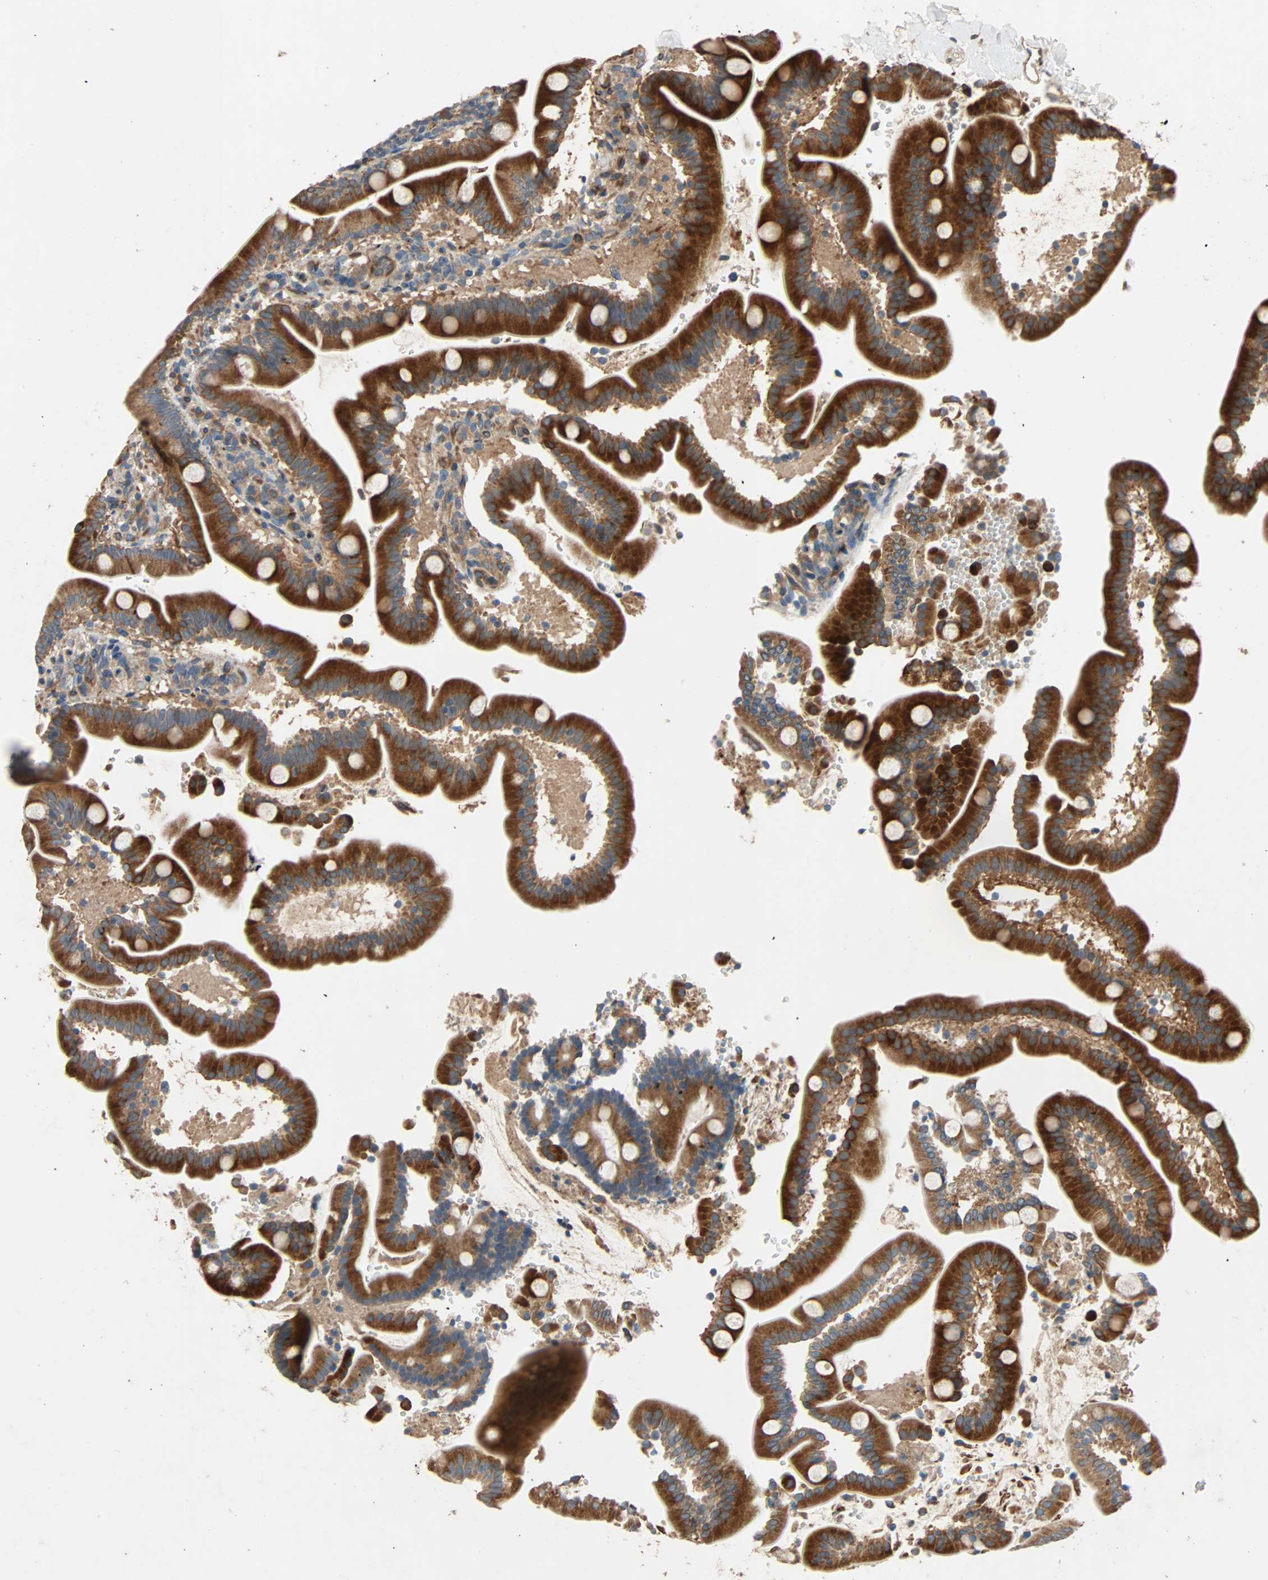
{"staining": {"intensity": "strong", "quantity": ">75%", "location": "cytoplasmic/membranous"}, "tissue": "duodenum", "cell_type": "Glandular cells", "image_type": "normal", "snomed": [{"axis": "morphology", "description": "Normal tissue, NOS"}, {"axis": "topography", "description": "Duodenum"}], "caption": "Protein expression analysis of unremarkable human duodenum reveals strong cytoplasmic/membranous expression in about >75% of glandular cells.", "gene": "XYLT1", "patient": {"sex": "male", "age": 54}}